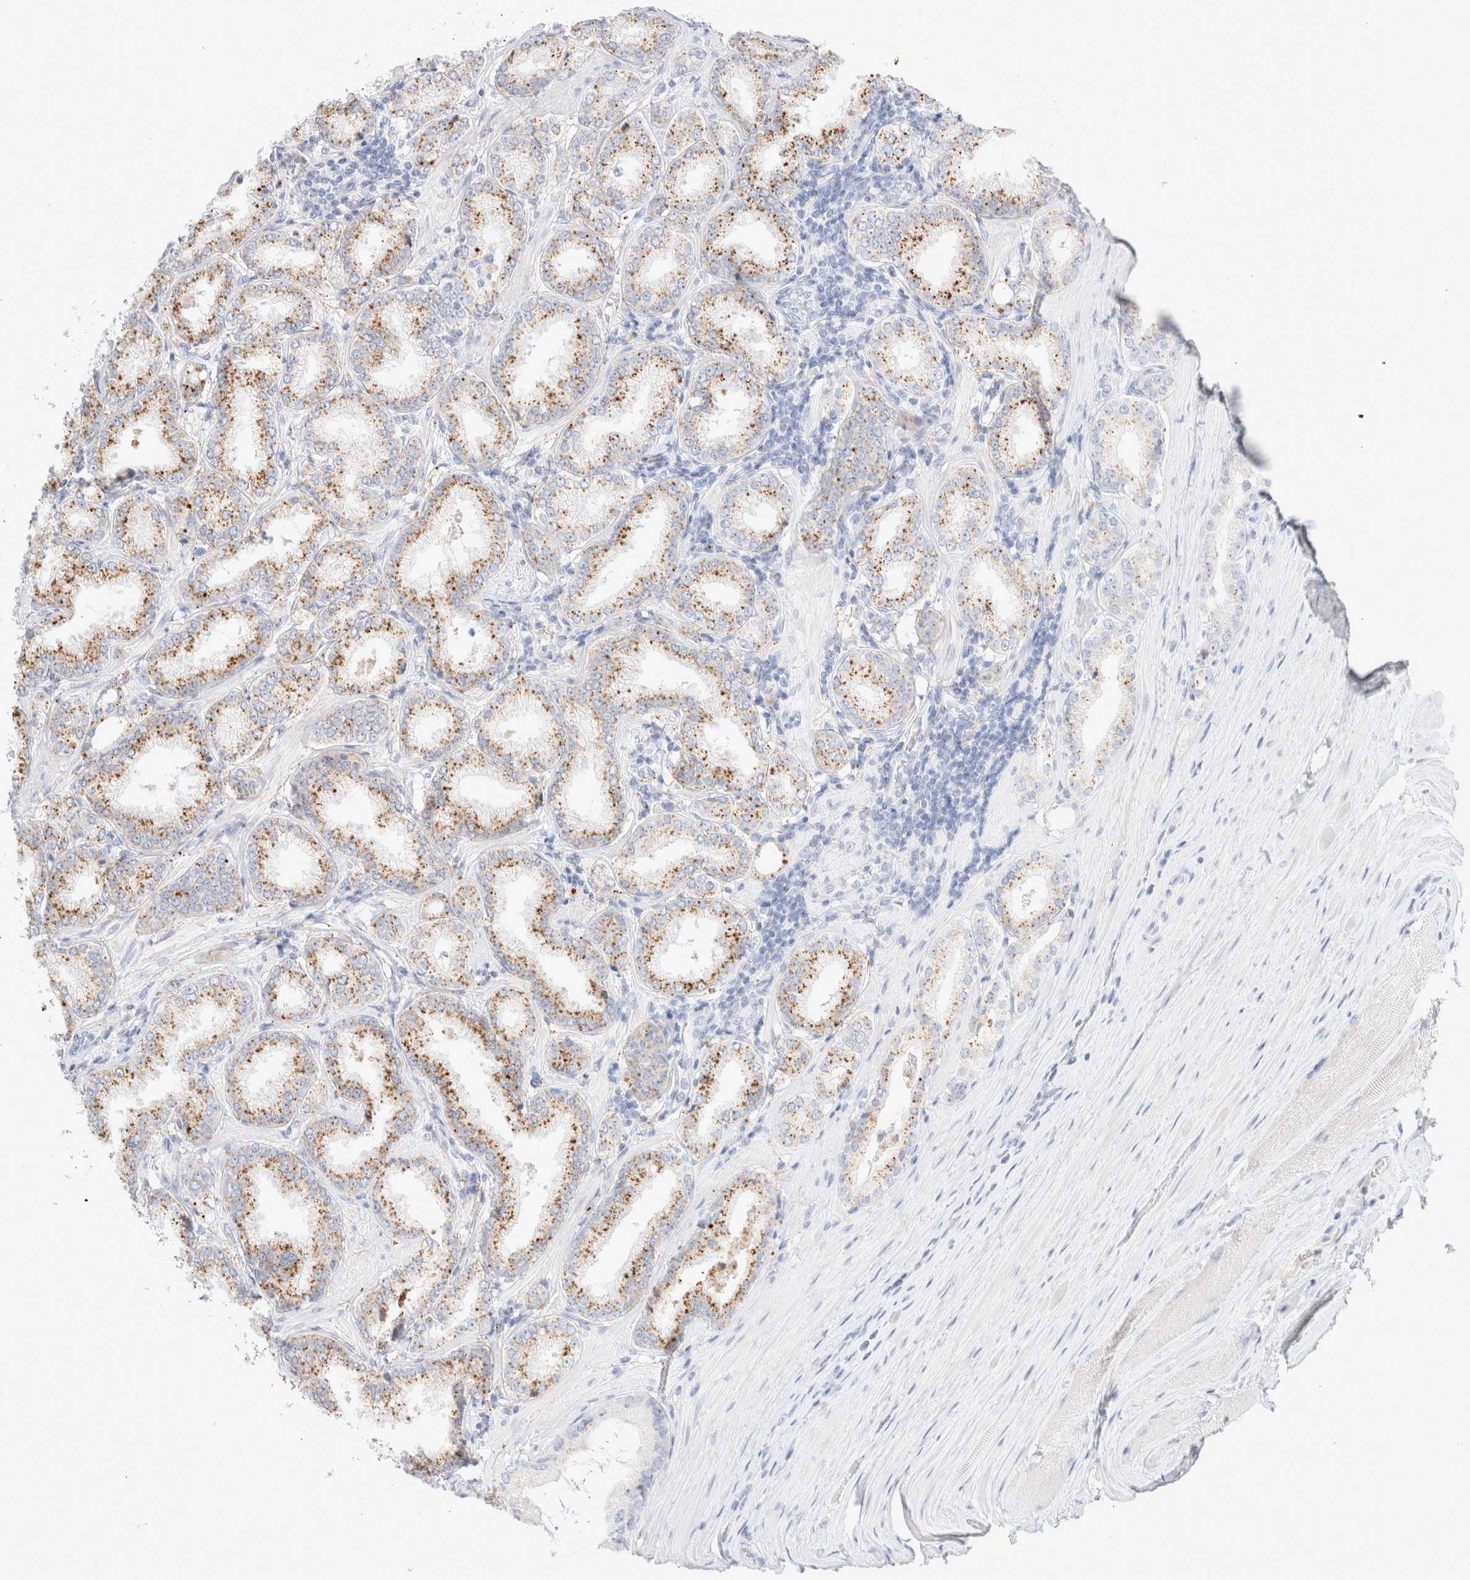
{"staining": {"intensity": "moderate", "quantity": "25%-75%", "location": "cytoplasmic/membranous"}, "tissue": "prostate cancer", "cell_type": "Tumor cells", "image_type": "cancer", "snomed": [{"axis": "morphology", "description": "Adenocarcinoma, Low grade"}, {"axis": "topography", "description": "Prostate"}], "caption": "Prostate cancer (adenocarcinoma (low-grade)) stained with DAB immunohistochemistry (IHC) shows medium levels of moderate cytoplasmic/membranous expression in about 25%-75% of tumor cells.", "gene": "CPQ", "patient": {"sex": "male", "age": 62}}